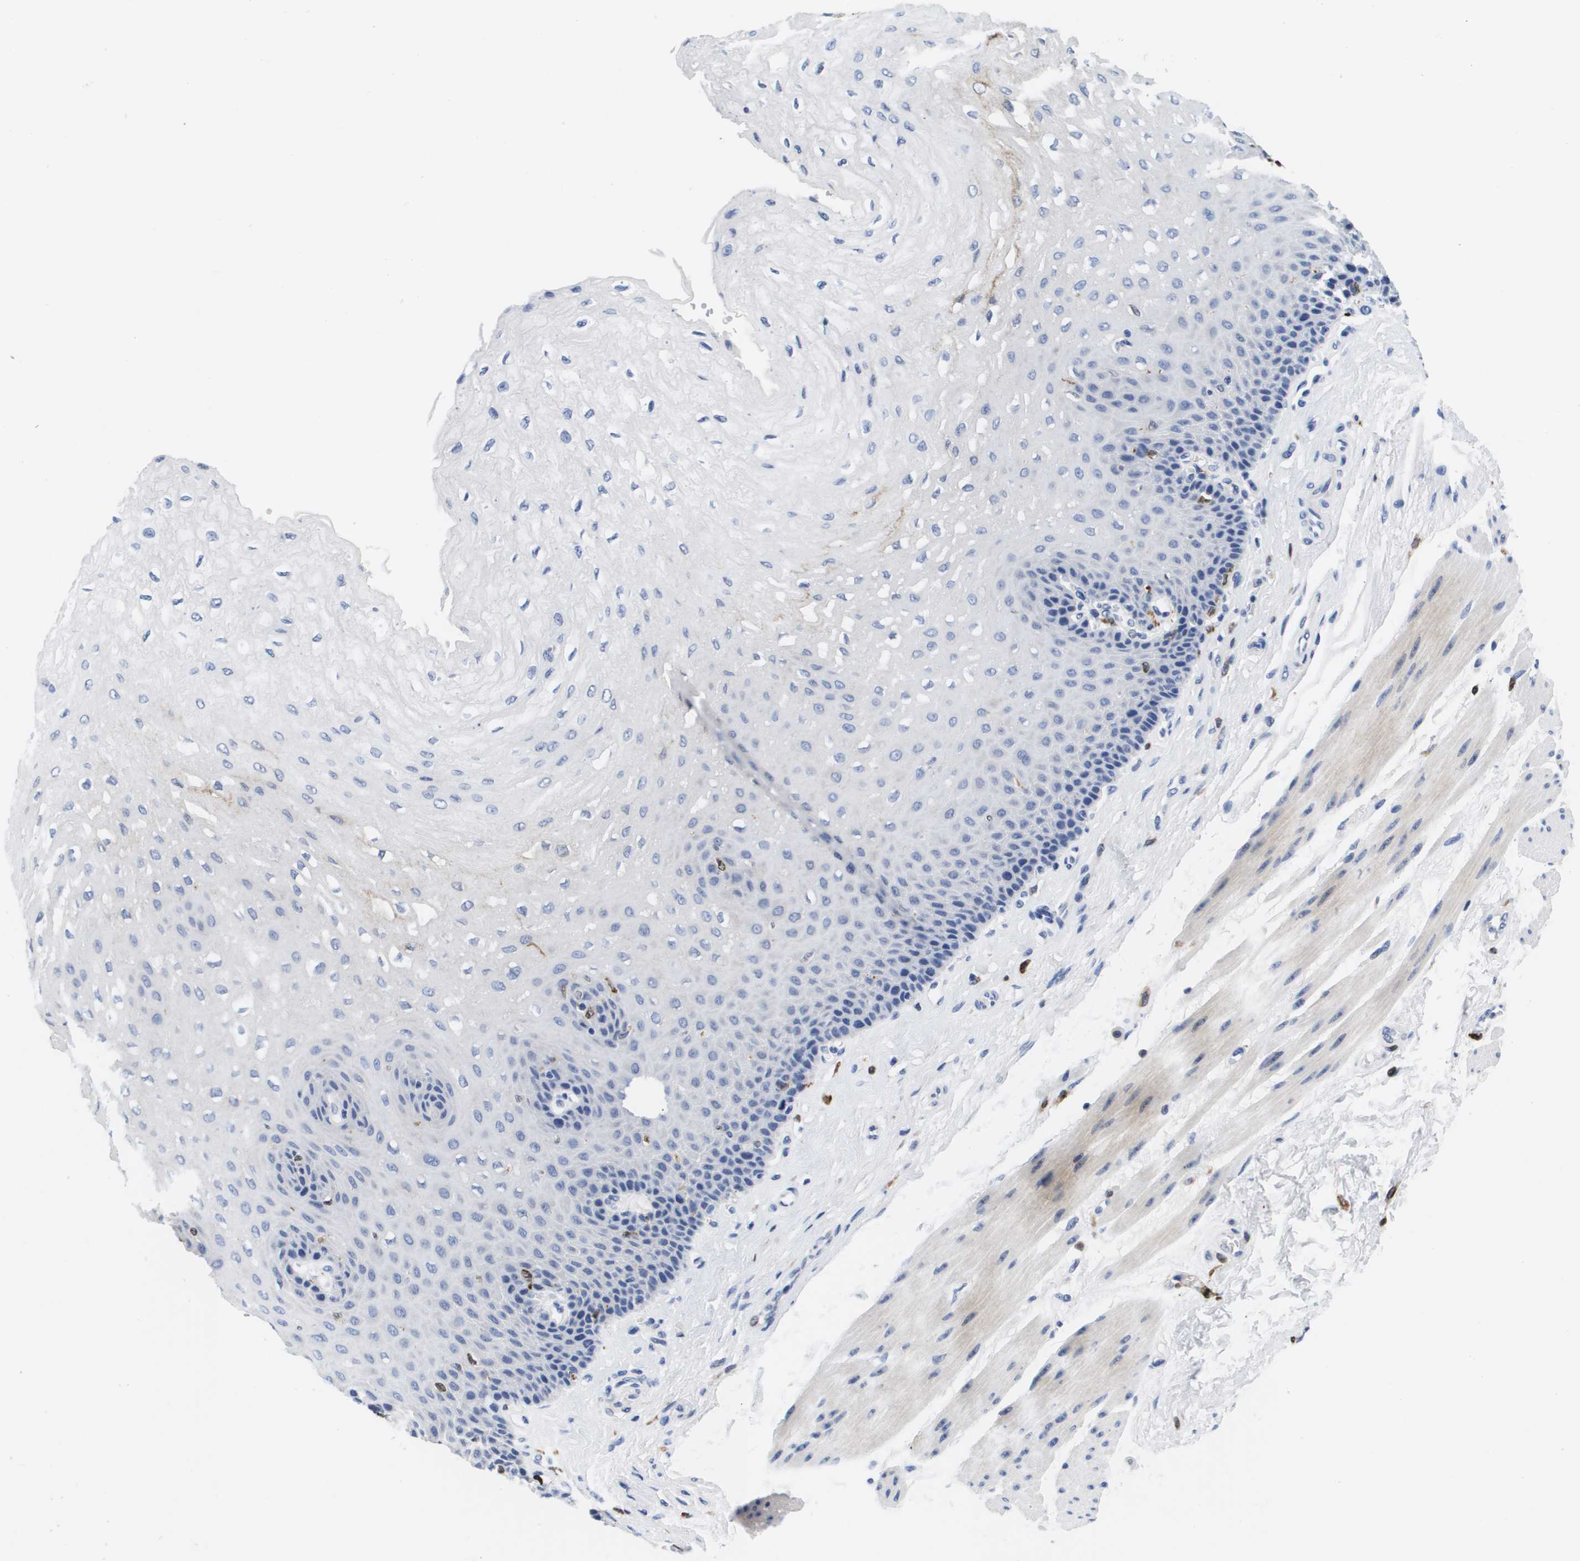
{"staining": {"intensity": "negative", "quantity": "none", "location": "none"}, "tissue": "esophagus", "cell_type": "Squamous epithelial cells", "image_type": "normal", "snomed": [{"axis": "morphology", "description": "Normal tissue, NOS"}, {"axis": "topography", "description": "Esophagus"}], "caption": "IHC image of benign esophagus stained for a protein (brown), which reveals no positivity in squamous epithelial cells.", "gene": "HMOX1", "patient": {"sex": "female", "age": 72}}